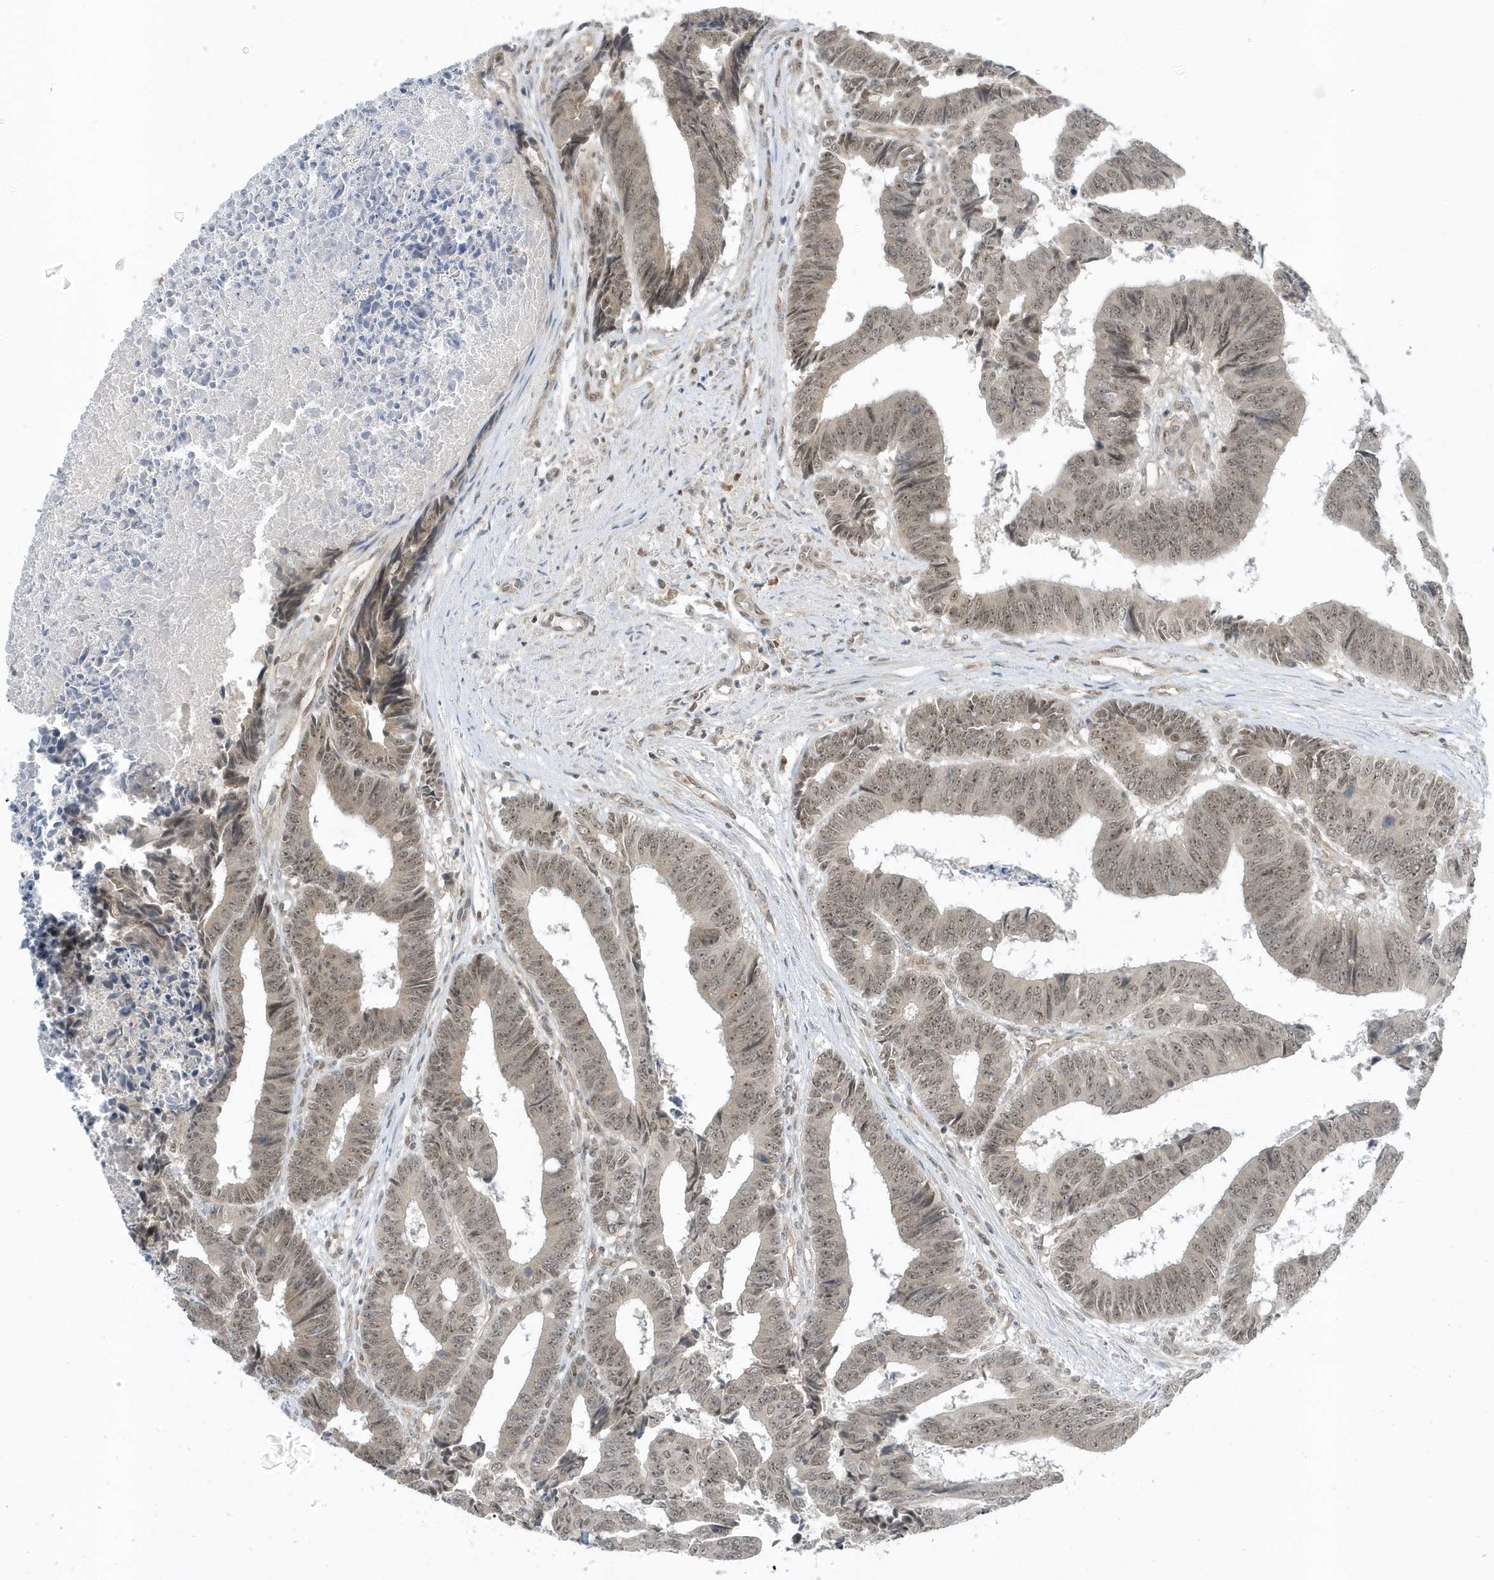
{"staining": {"intensity": "weak", "quantity": ">75%", "location": "nuclear"}, "tissue": "colorectal cancer", "cell_type": "Tumor cells", "image_type": "cancer", "snomed": [{"axis": "morphology", "description": "Adenocarcinoma, NOS"}, {"axis": "topography", "description": "Rectum"}], "caption": "DAB immunohistochemical staining of colorectal cancer displays weak nuclear protein expression in about >75% of tumor cells.", "gene": "ZNF740", "patient": {"sex": "male", "age": 84}}